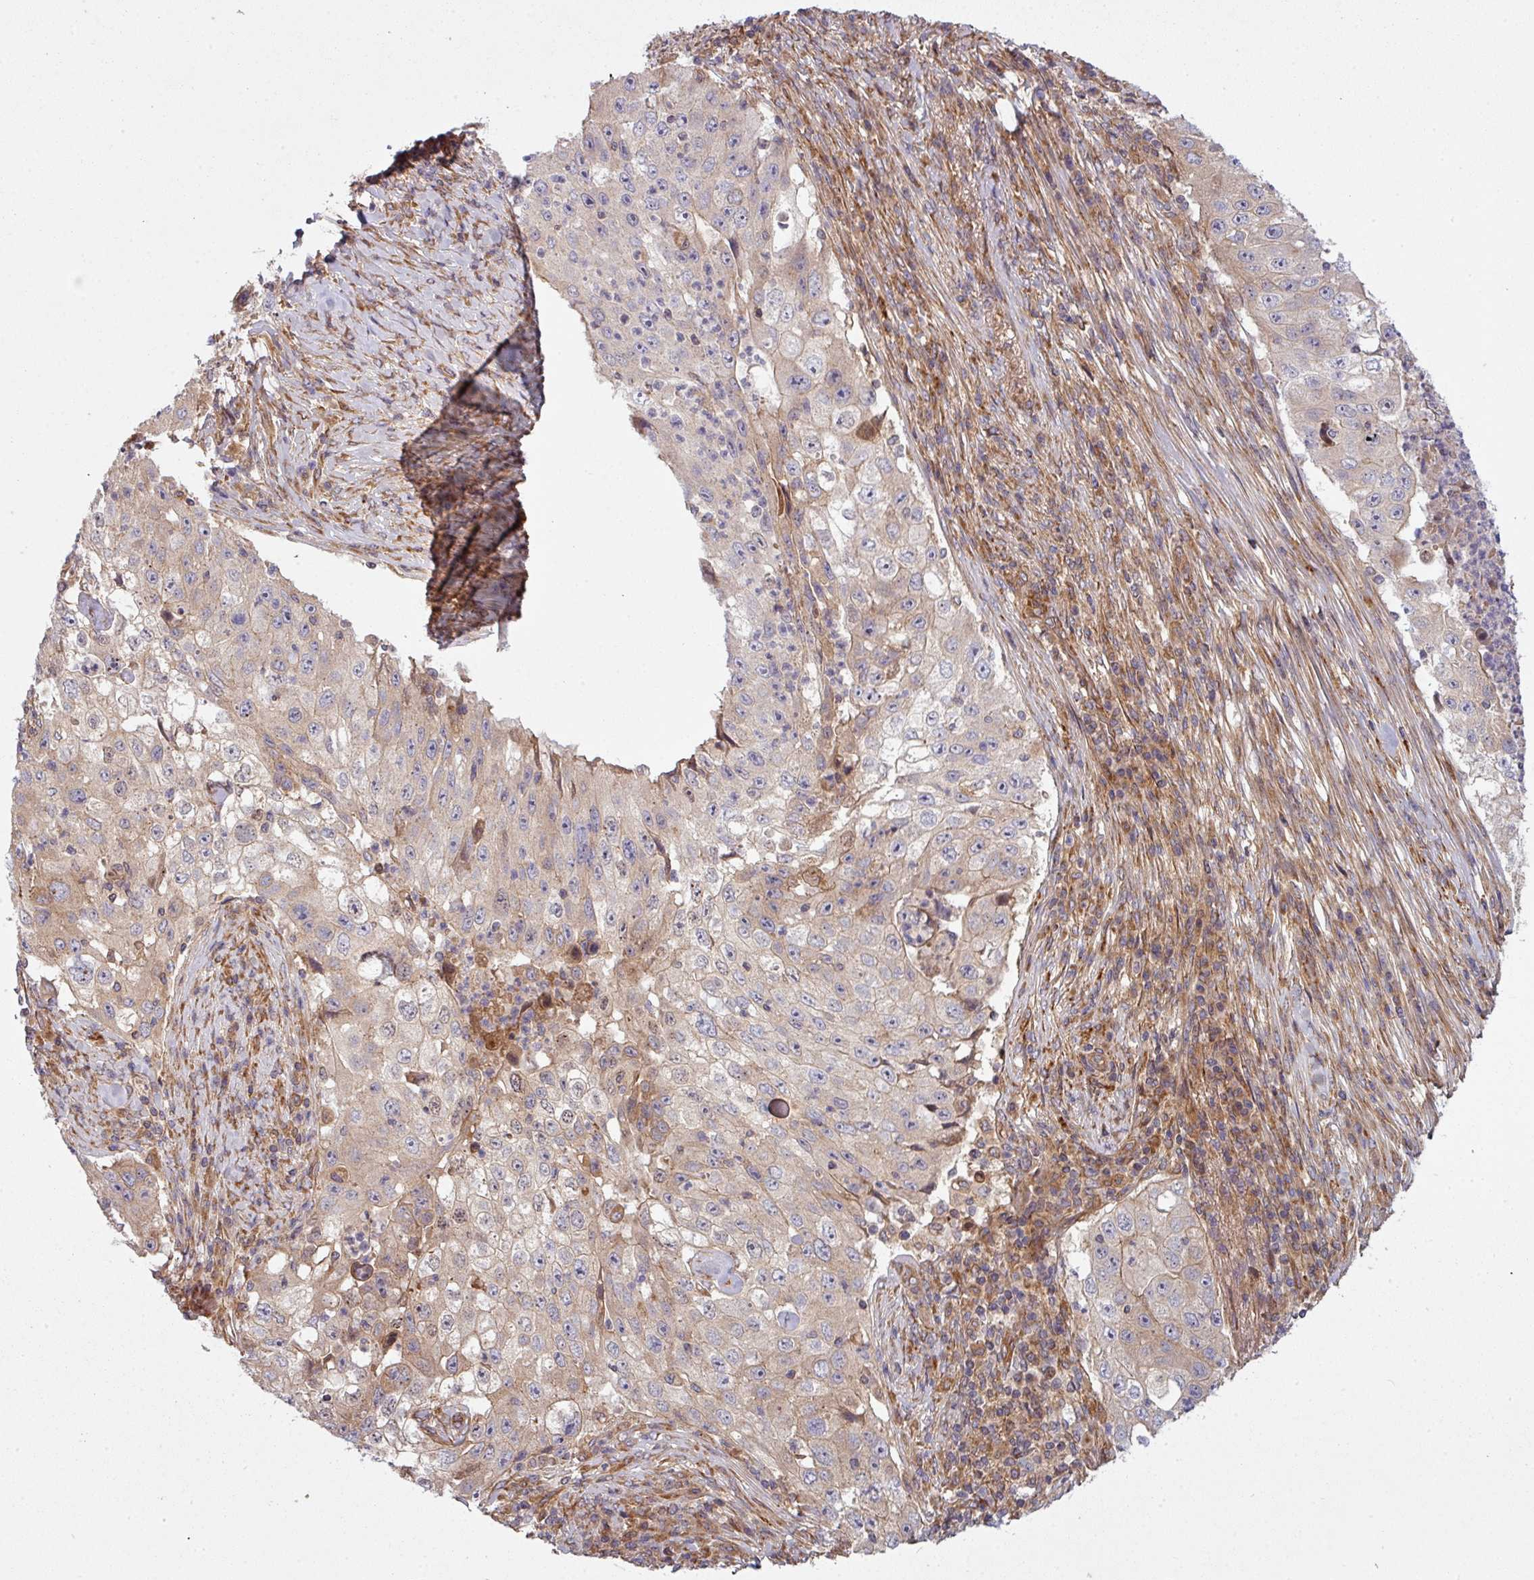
{"staining": {"intensity": "weak", "quantity": "25%-75%", "location": "cytoplasmic/membranous"}, "tissue": "lung cancer", "cell_type": "Tumor cells", "image_type": "cancer", "snomed": [{"axis": "morphology", "description": "Squamous cell carcinoma, NOS"}, {"axis": "topography", "description": "Lung"}], "caption": "IHC image of neoplastic tissue: squamous cell carcinoma (lung) stained using IHC exhibits low levels of weak protein expression localized specifically in the cytoplasmic/membranous of tumor cells, appearing as a cytoplasmic/membranous brown color.", "gene": "SNRNP25", "patient": {"sex": "male", "age": 64}}